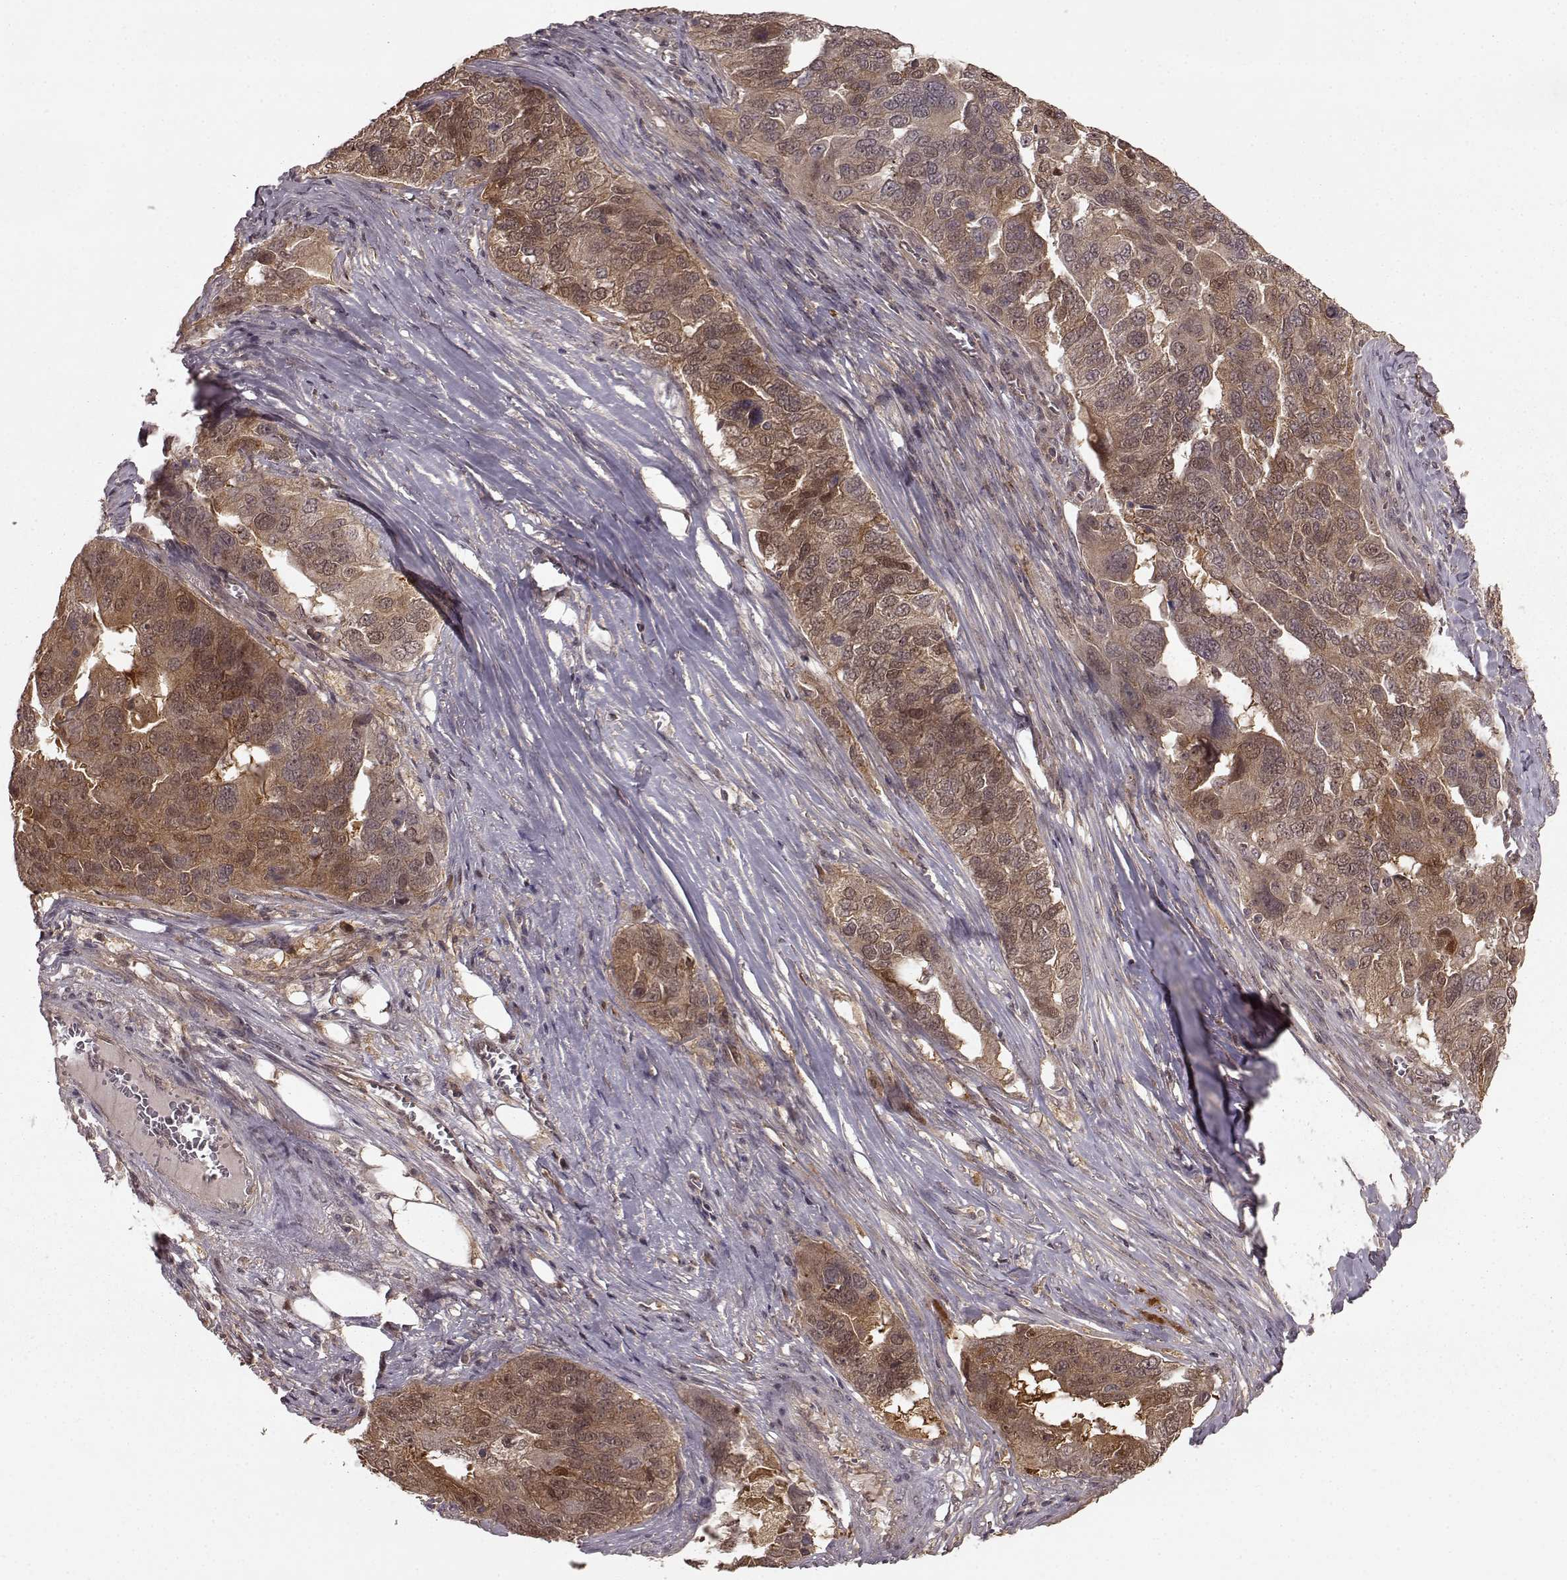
{"staining": {"intensity": "moderate", "quantity": ">75%", "location": "cytoplasmic/membranous"}, "tissue": "ovarian cancer", "cell_type": "Tumor cells", "image_type": "cancer", "snomed": [{"axis": "morphology", "description": "Carcinoma, endometroid"}, {"axis": "topography", "description": "Soft tissue"}, {"axis": "topography", "description": "Ovary"}], "caption": "This is a histology image of immunohistochemistry (IHC) staining of ovarian endometroid carcinoma, which shows moderate positivity in the cytoplasmic/membranous of tumor cells.", "gene": "GSS", "patient": {"sex": "female", "age": 52}}